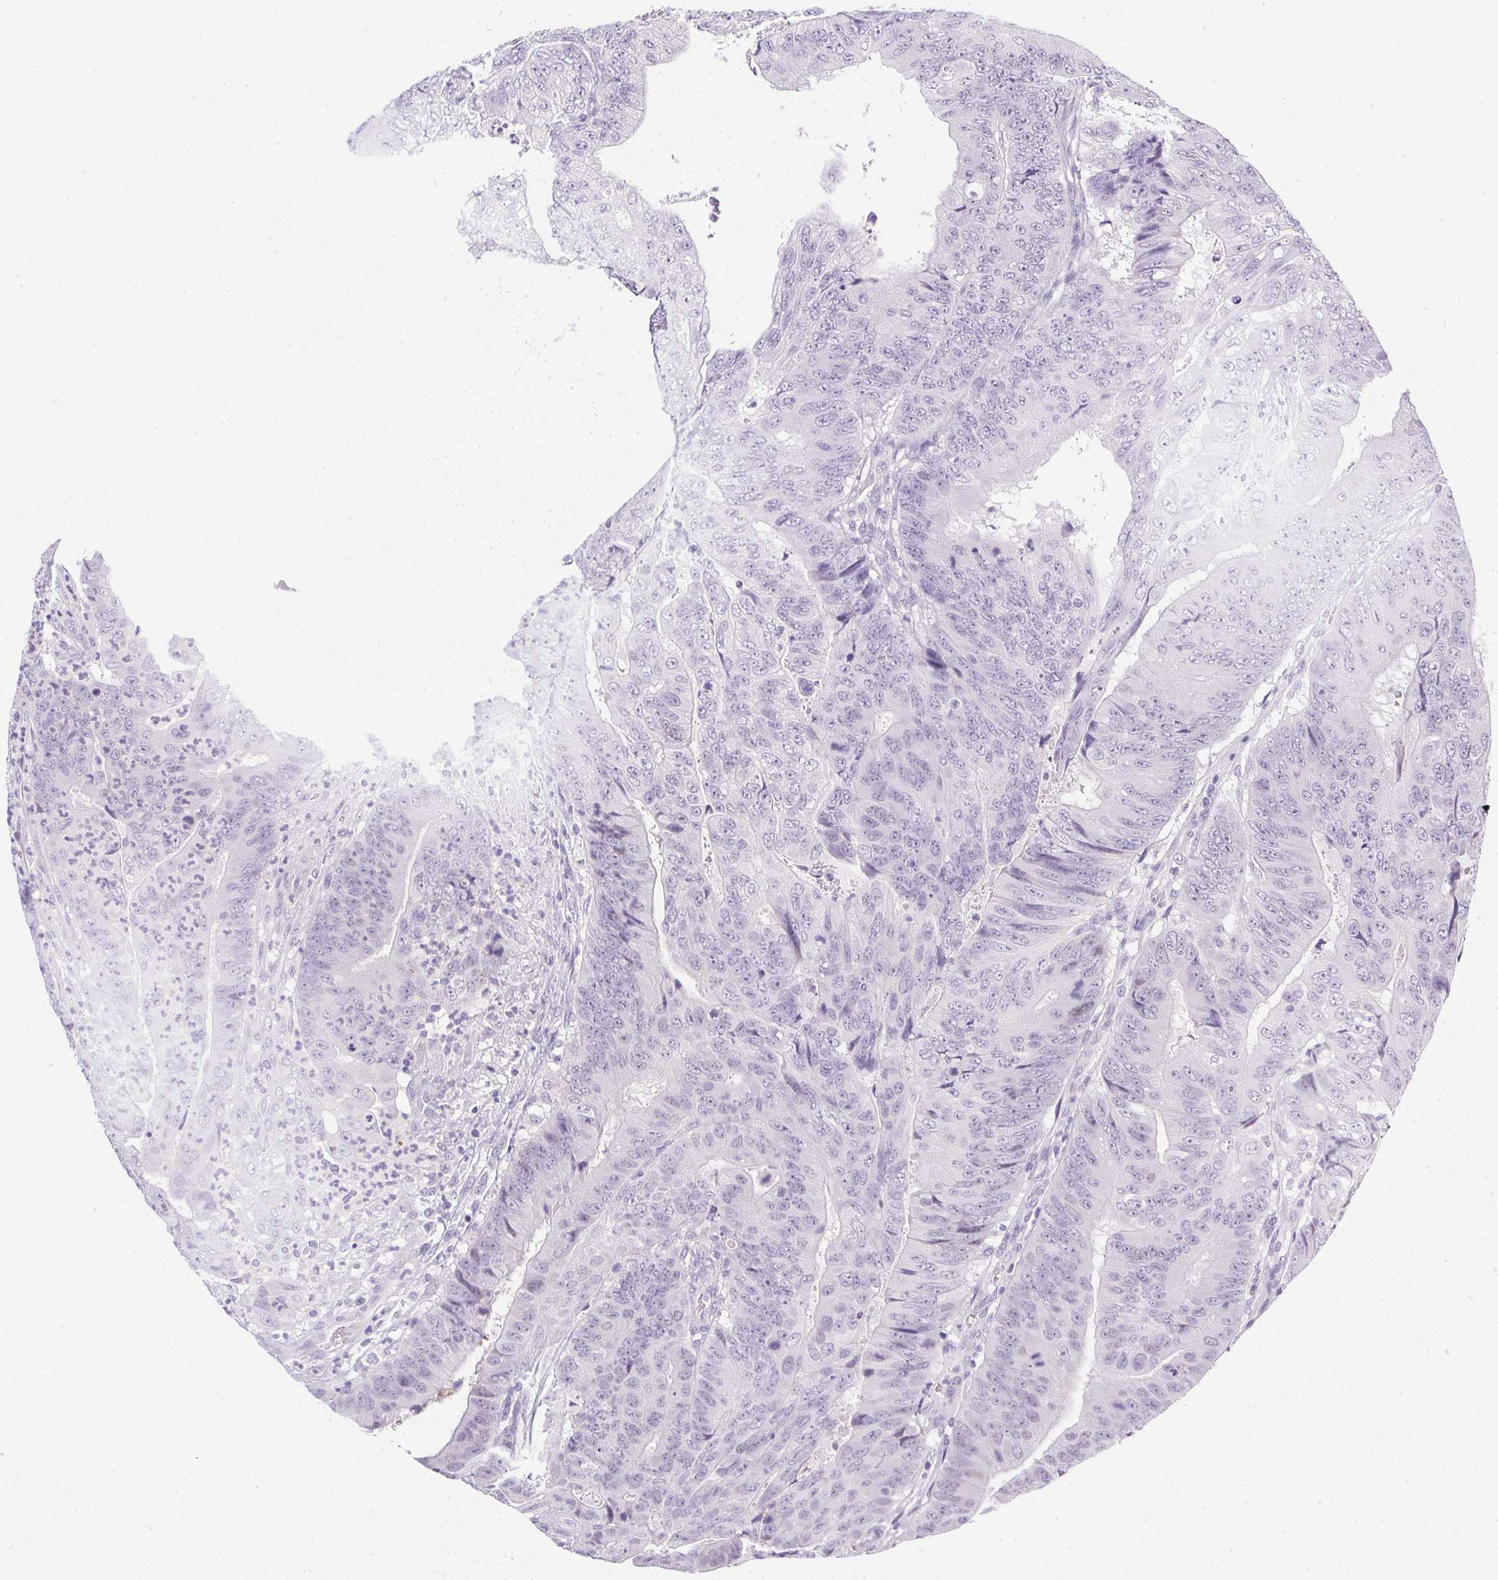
{"staining": {"intensity": "negative", "quantity": "none", "location": "none"}, "tissue": "colorectal cancer", "cell_type": "Tumor cells", "image_type": "cancer", "snomed": [{"axis": "morphology", "description": "Adenocarcinoma, NOS"}, {"axis": "topography", "description": "Colon"}], "caption": "Tumor cells show no significant protein positivity in colorectal cancer.", "gene": "ATP6V0A4", "patient": {"sex": "female", "age": 48}}